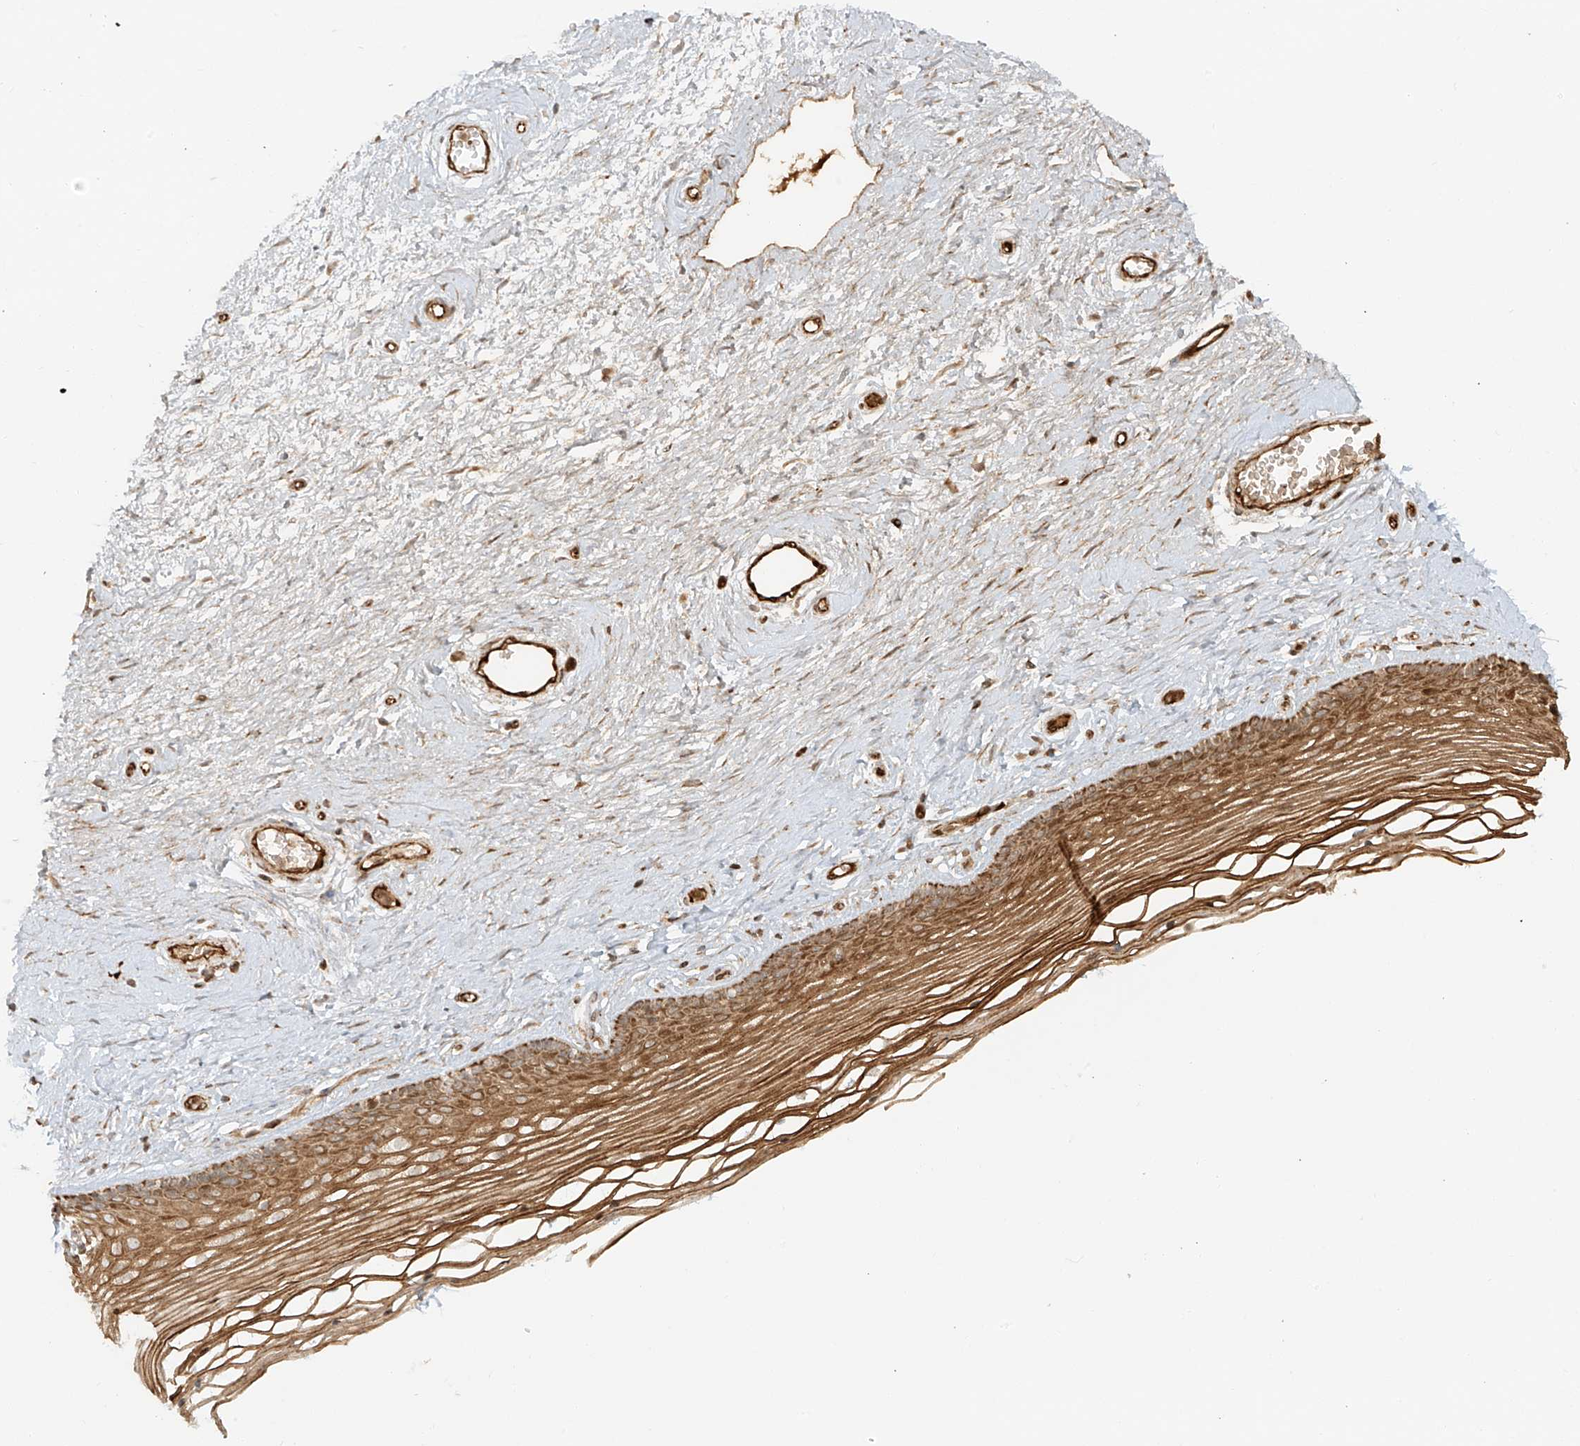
{"staining": {"intensity": "moderate", "quantity": ">75%", "location": "cytoplasmic/membranous"}, "tissue": "vagina", "cell_type": "Squamous epithelial cells", "image_type": "normal", "snomed": [{"axis": "morphology", "description": "Normal tissue, NOS"}, {"axis": "topography", "description": "Vagina"}], "caption": "Human vagina stained for a protein (brown) shows moderate cytoplasmic/membranous positive positivity in approximately >75% of squamous epithelial cells.", "gene": "MIPEP", "patient": {"sex": "female", "age": 46}}